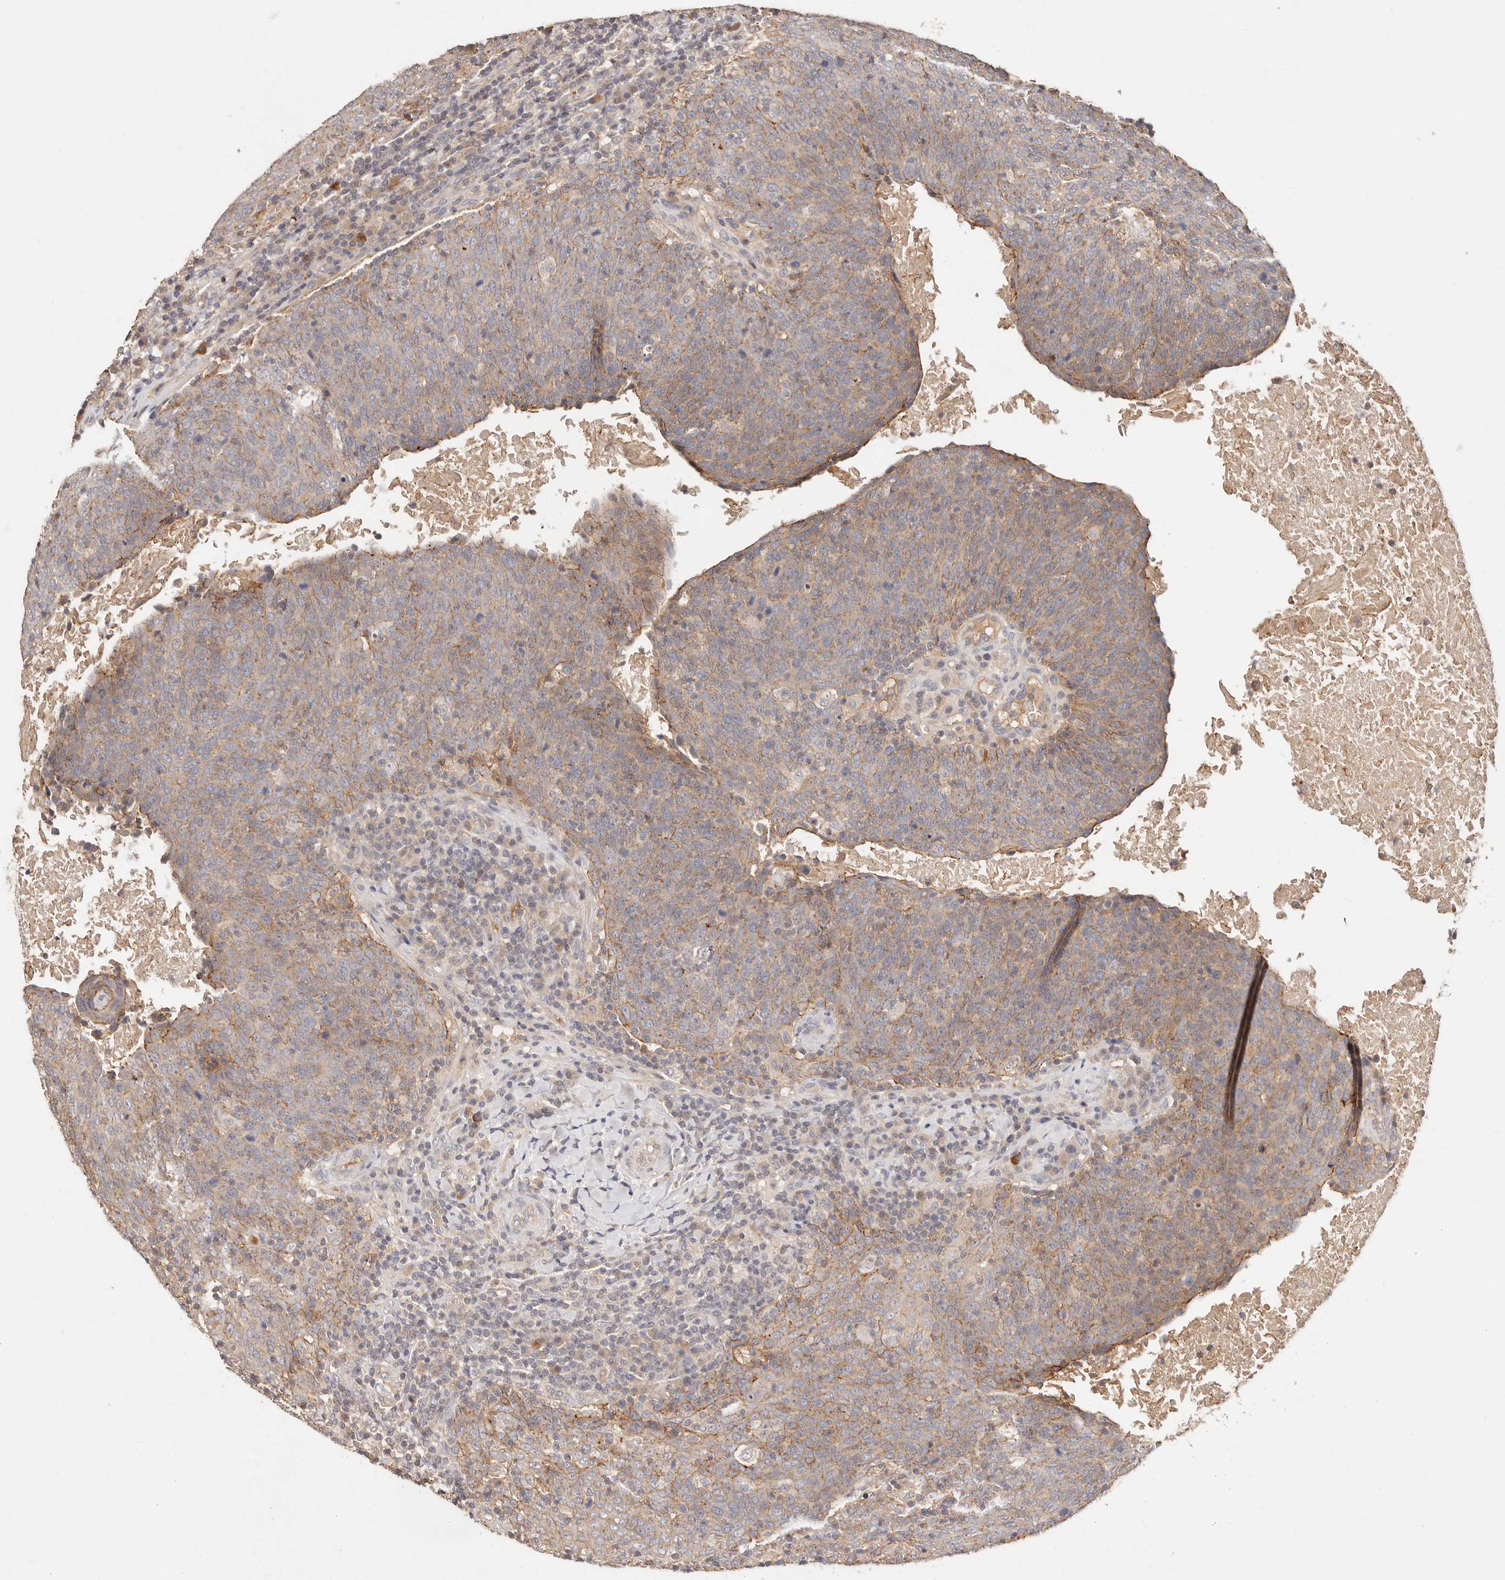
{"staining": {"intensity": "moderate", "quantity": "<25%", "location": "cytoplasmic/membranous"}, "tissue": "head and neck cancer", "cell_type": "Tumor cells", "image_type": "cancer", "snomed": [{"axis": "morphology", "description": "Squamous cell carcinoma, NOS"}, {"axis": "morphology", "description": "Squamous cell carcinoma, metastatic, NOS"}, {"axis": "topography", "description": "Lymph node"}, {"axis": "topography", "description": "Head-Neck"}], "caption": "This photomicrograph exhibits IHC staining of human head and neck cancer (metastatic squamous cell carcinoma), with low moderate cytoplasmic/membranous expression in about <25% of tumor cells.", "gene": "CXADR", "patient": {"sex": "male", "age": 62}}